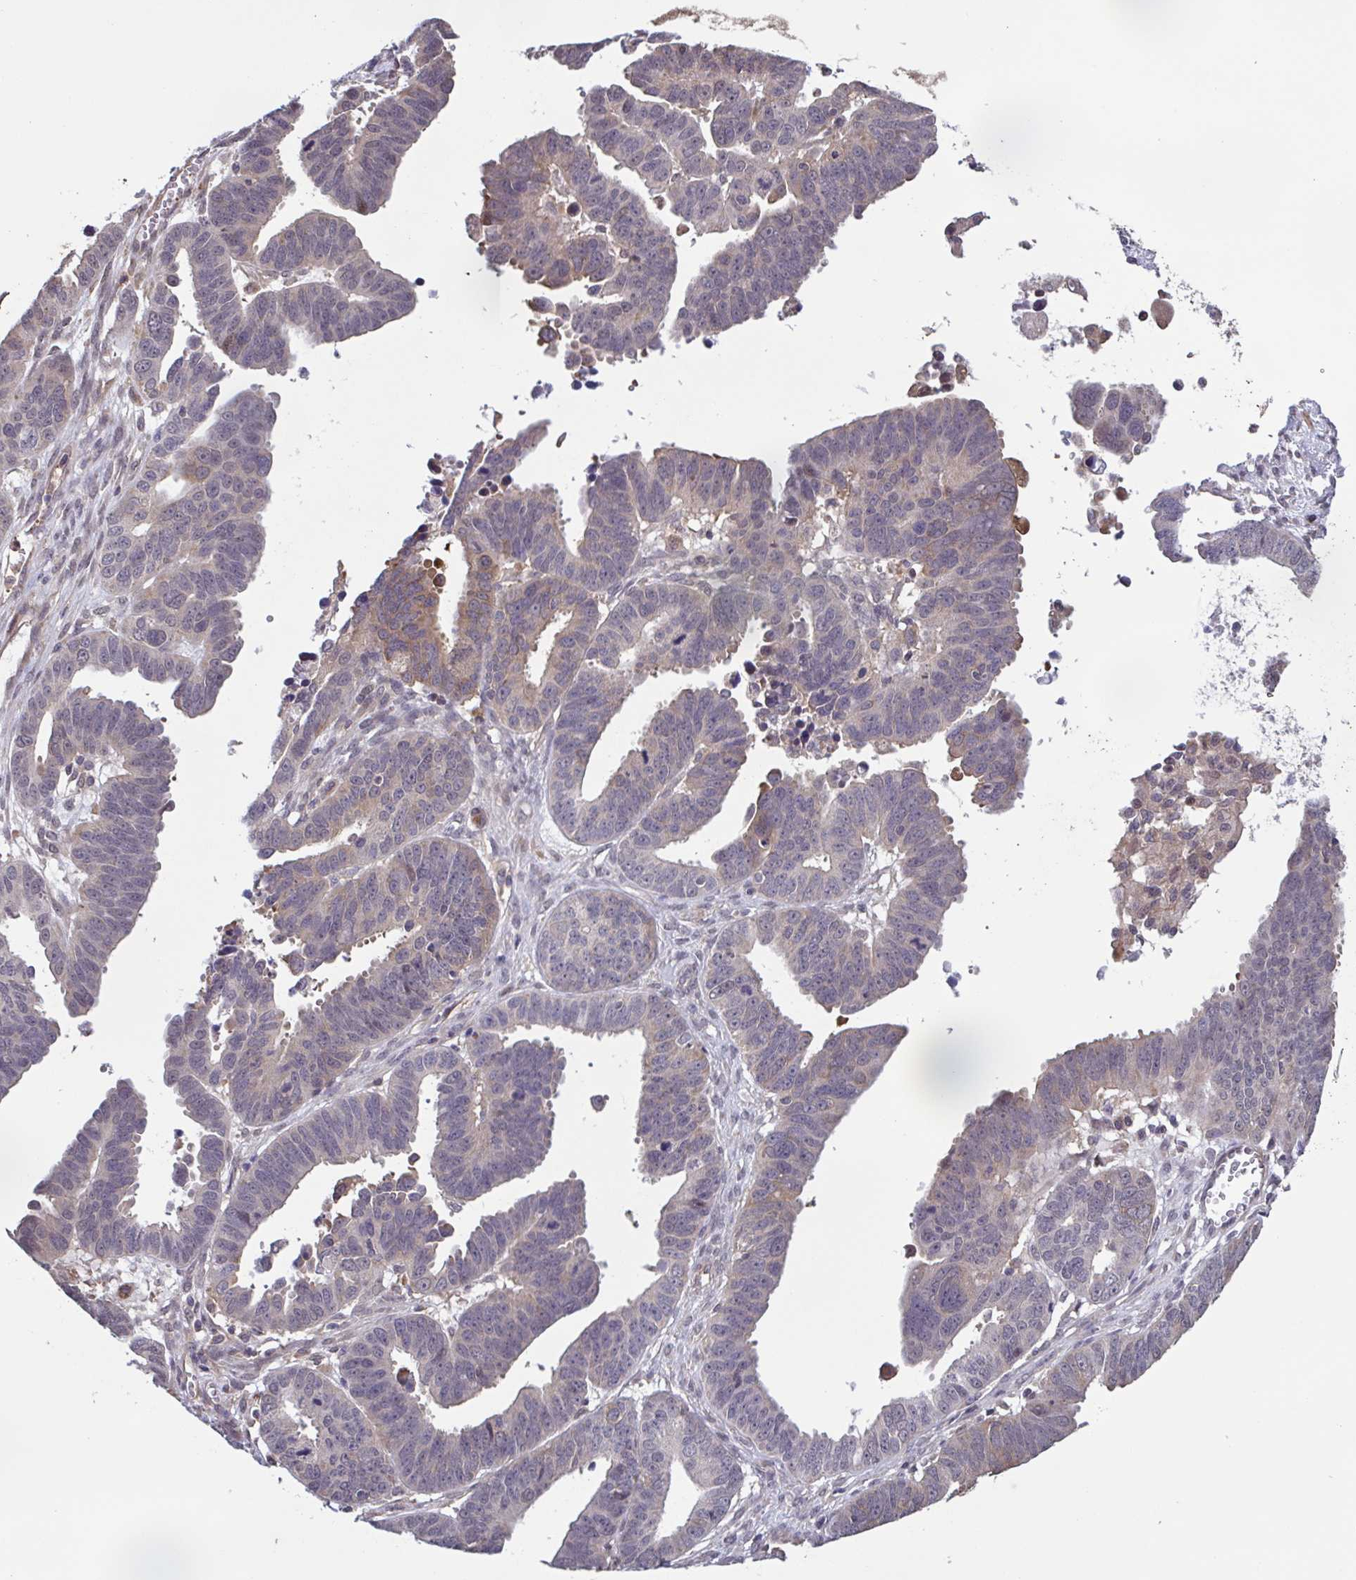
{"staining": {"intensity": "weak", "quantity": "<25%", "location": "cytoplasmic/membranous"}, "tissue": "ovarian cancer", "cell_type": "Tumor cells", "image_type": "cancer", "snomed": [{"axis": "morphology", "description": "Carcinoma, endometroid"}, {"axis": "morphology", "description": "Cystadenocarcinoma, serous, NOS"}, {"axis": "topography", "description": "Ovary"}], "caption": "Tumor cells are negative for brown protein staining in ovarian endometroid carcinoma. (Brightfield microscopy of DAB (3,3'-diaminobenzidine) IHC at high magnification).", "gene": "ZNF200", "patient": {"sex": "female", "age": 45}}